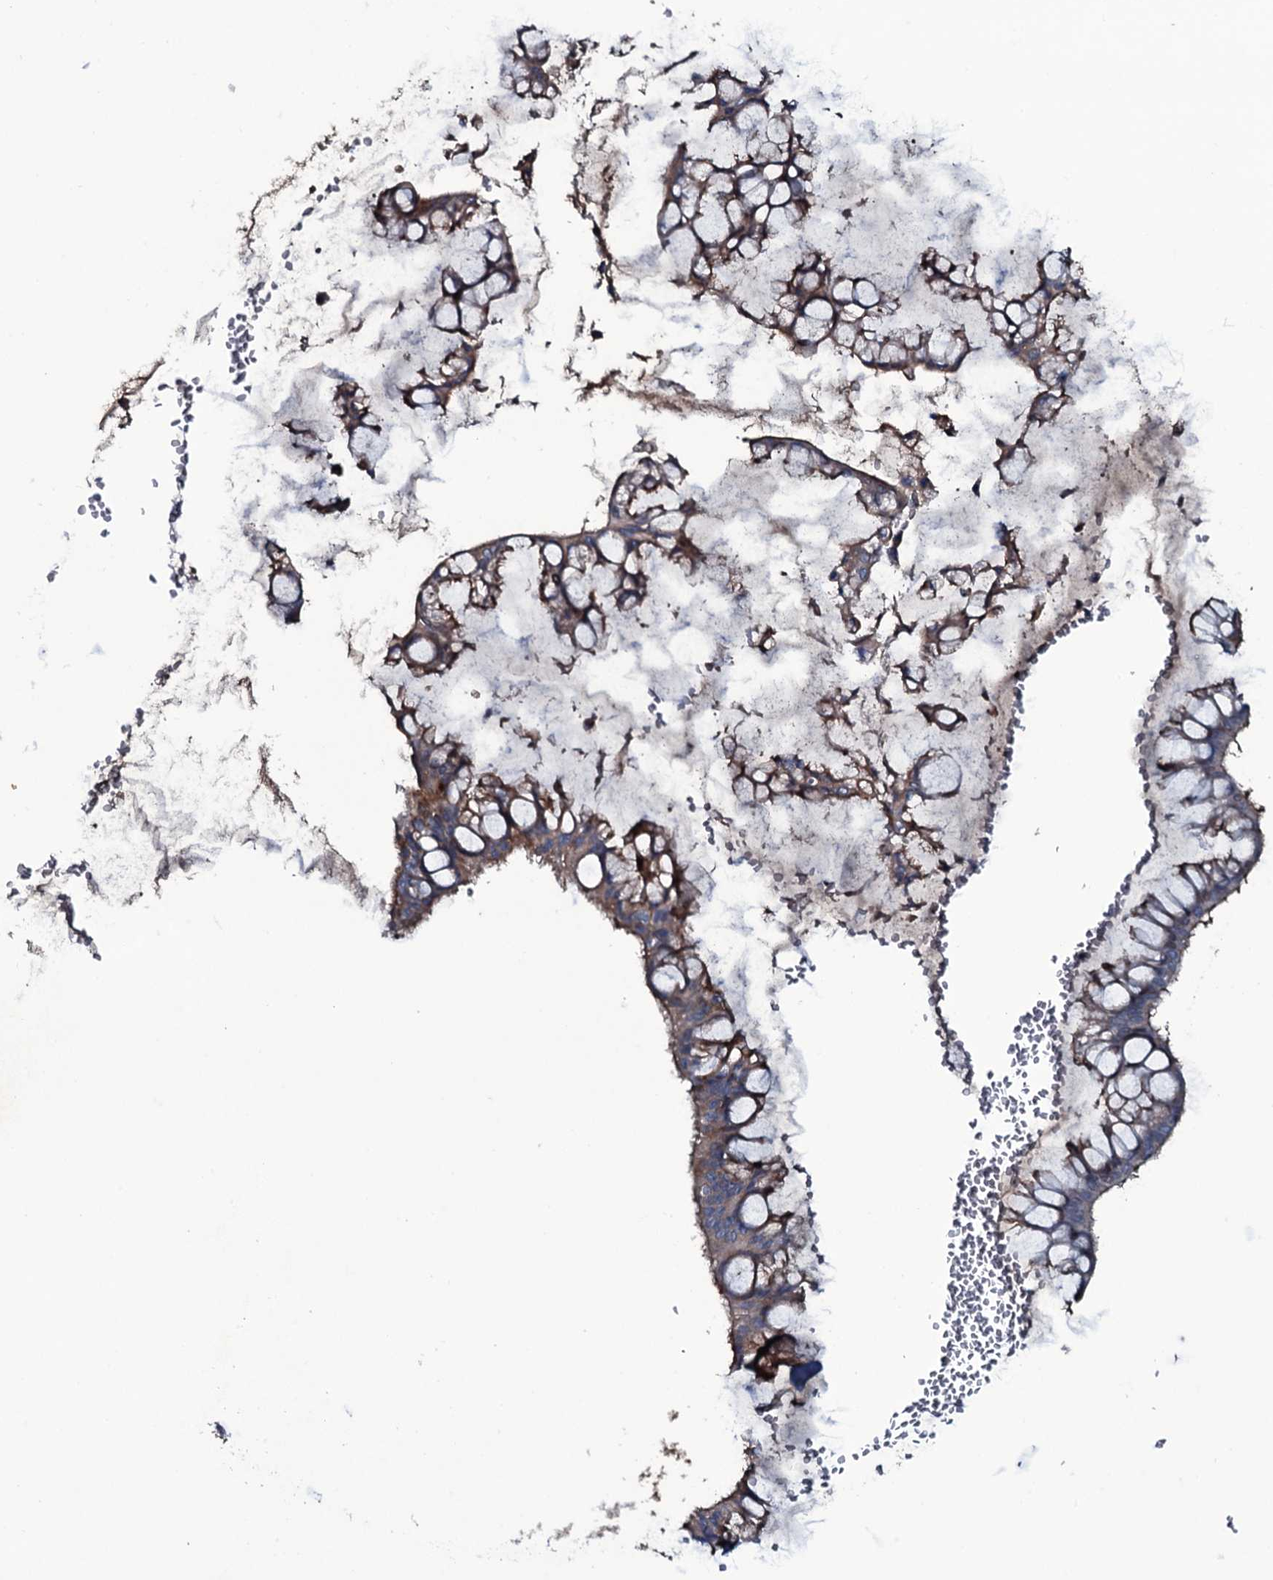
{"staining": {"intensity": "weak", "quantity": "25%-75%", "location": "cytoplasmic/membranous"}, "tissue": "ovarian cancer", "cell_type": "Tumor cells", "image_type": "cancer", "snomed": [{"axis": "morphology", "description": "Cystadenocarcinoma, mucinous, NOS"}, {"axis": "topography", "description": "Ovary"}], "caption": "The micrograph displays a brown stain indicating the presence of a protein in the cytoplasmic/membranous of tumor cells in mucinous cystadenocarcinoma (ovarian). (DAB IHC with brightfield microscopy, high magnification).", "gene": "LYG2", "patient": {"sex": "female", "age": 73}}